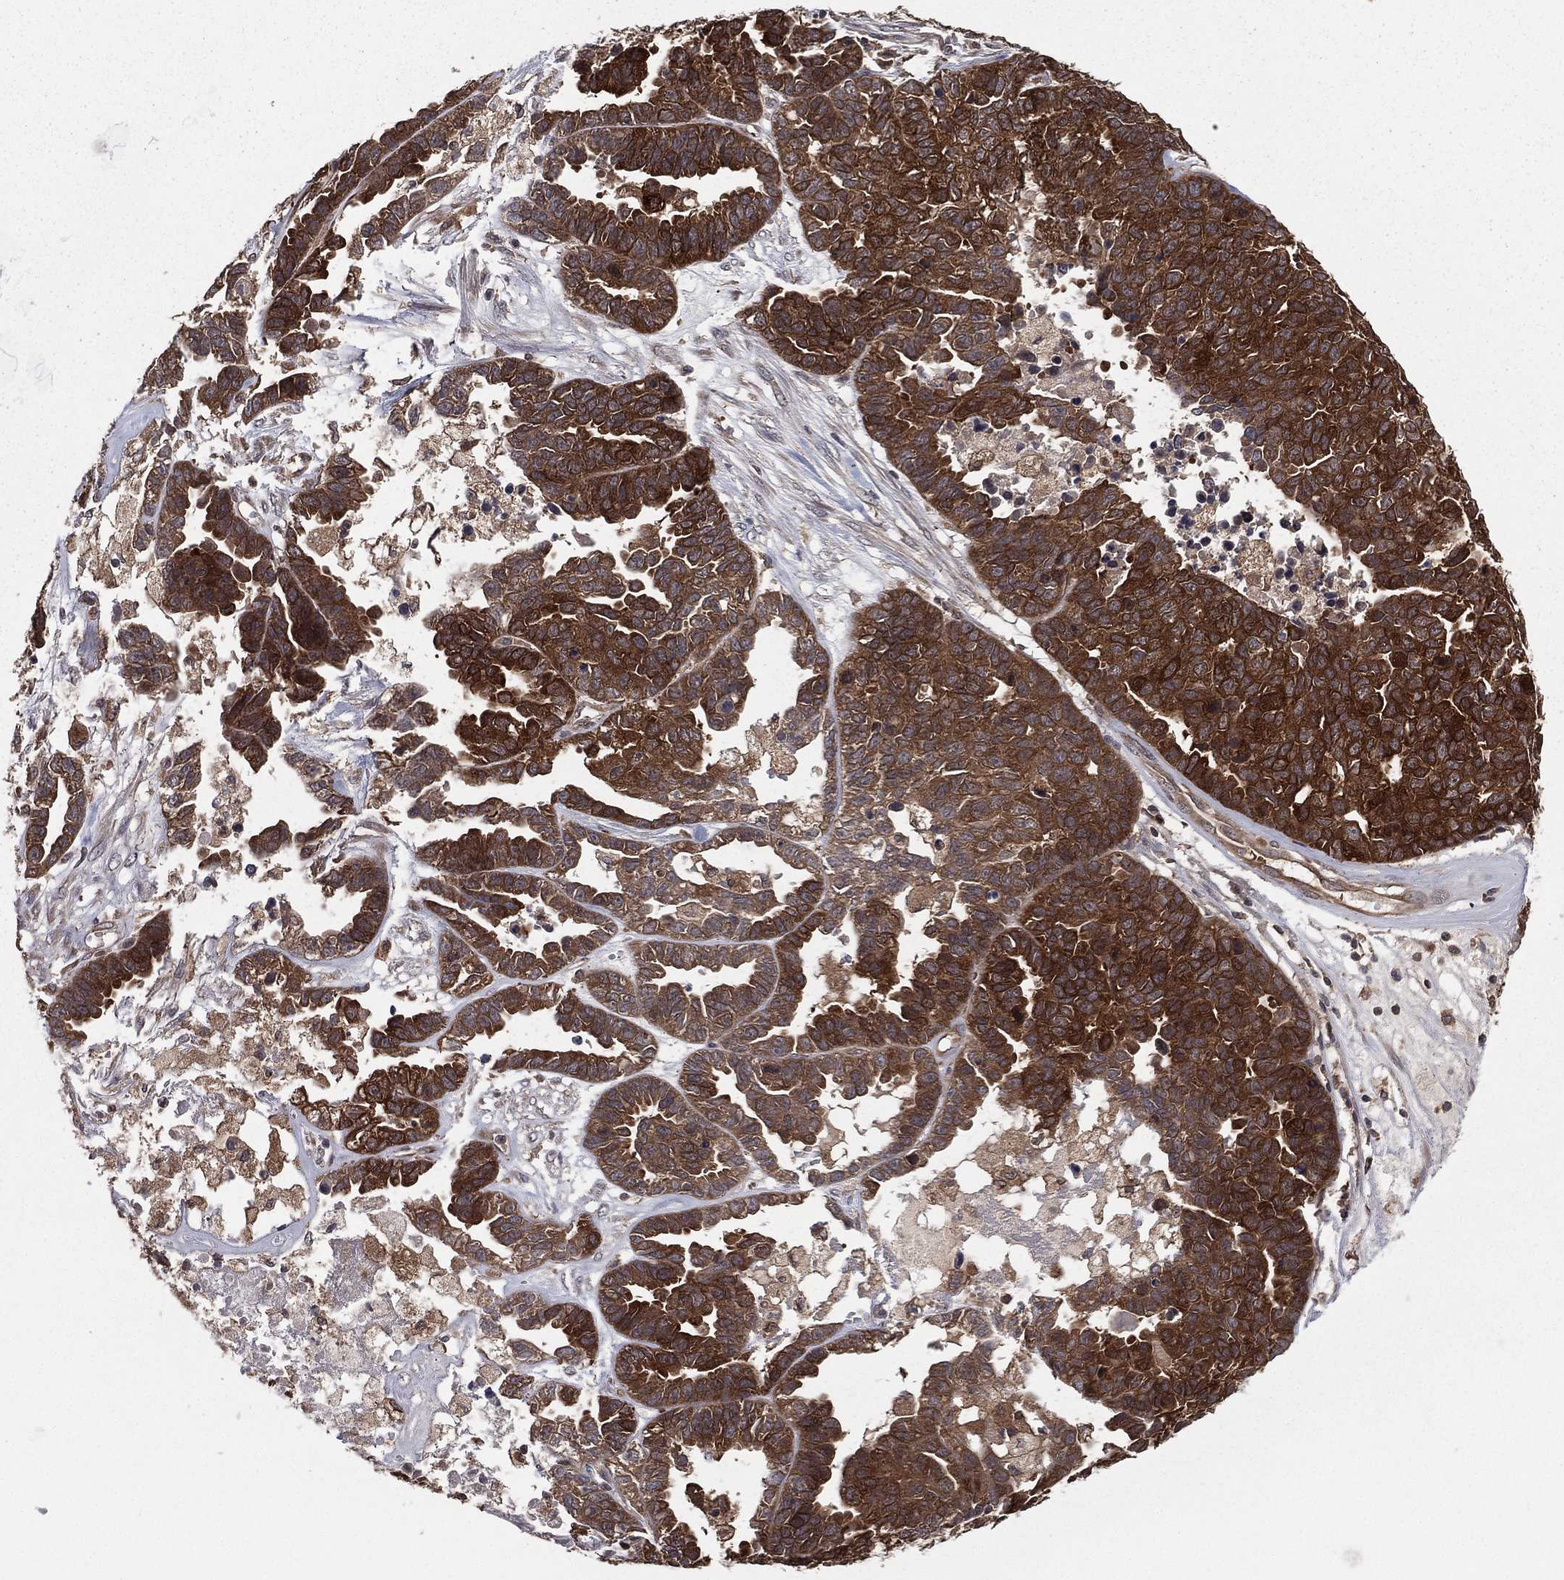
{"staining": {"intensity": "strong", "quantity": ">75%", "location": "cytoplasmic/membranous"}, "tissue": "ovarian cancer", "cell_type": "Tumor cells", "image_type": "cancer", "snomed": [{"axis": "morphology", "description": "Cystadenocarcinoma, serous, NOS"}, {"axis": "topography", "description": "Ovary"}], "caption": "IHC of human ovarian serous cystadenocarcinoma exhibits high levels of strong cytoplasmic/membranous positivity in about >75% of tumor cells. The protein of interest is shown in brown color, while the nuclei are stained blue.", "gene": "CERT1", "patient": {"sex": "female", "age": 87}}